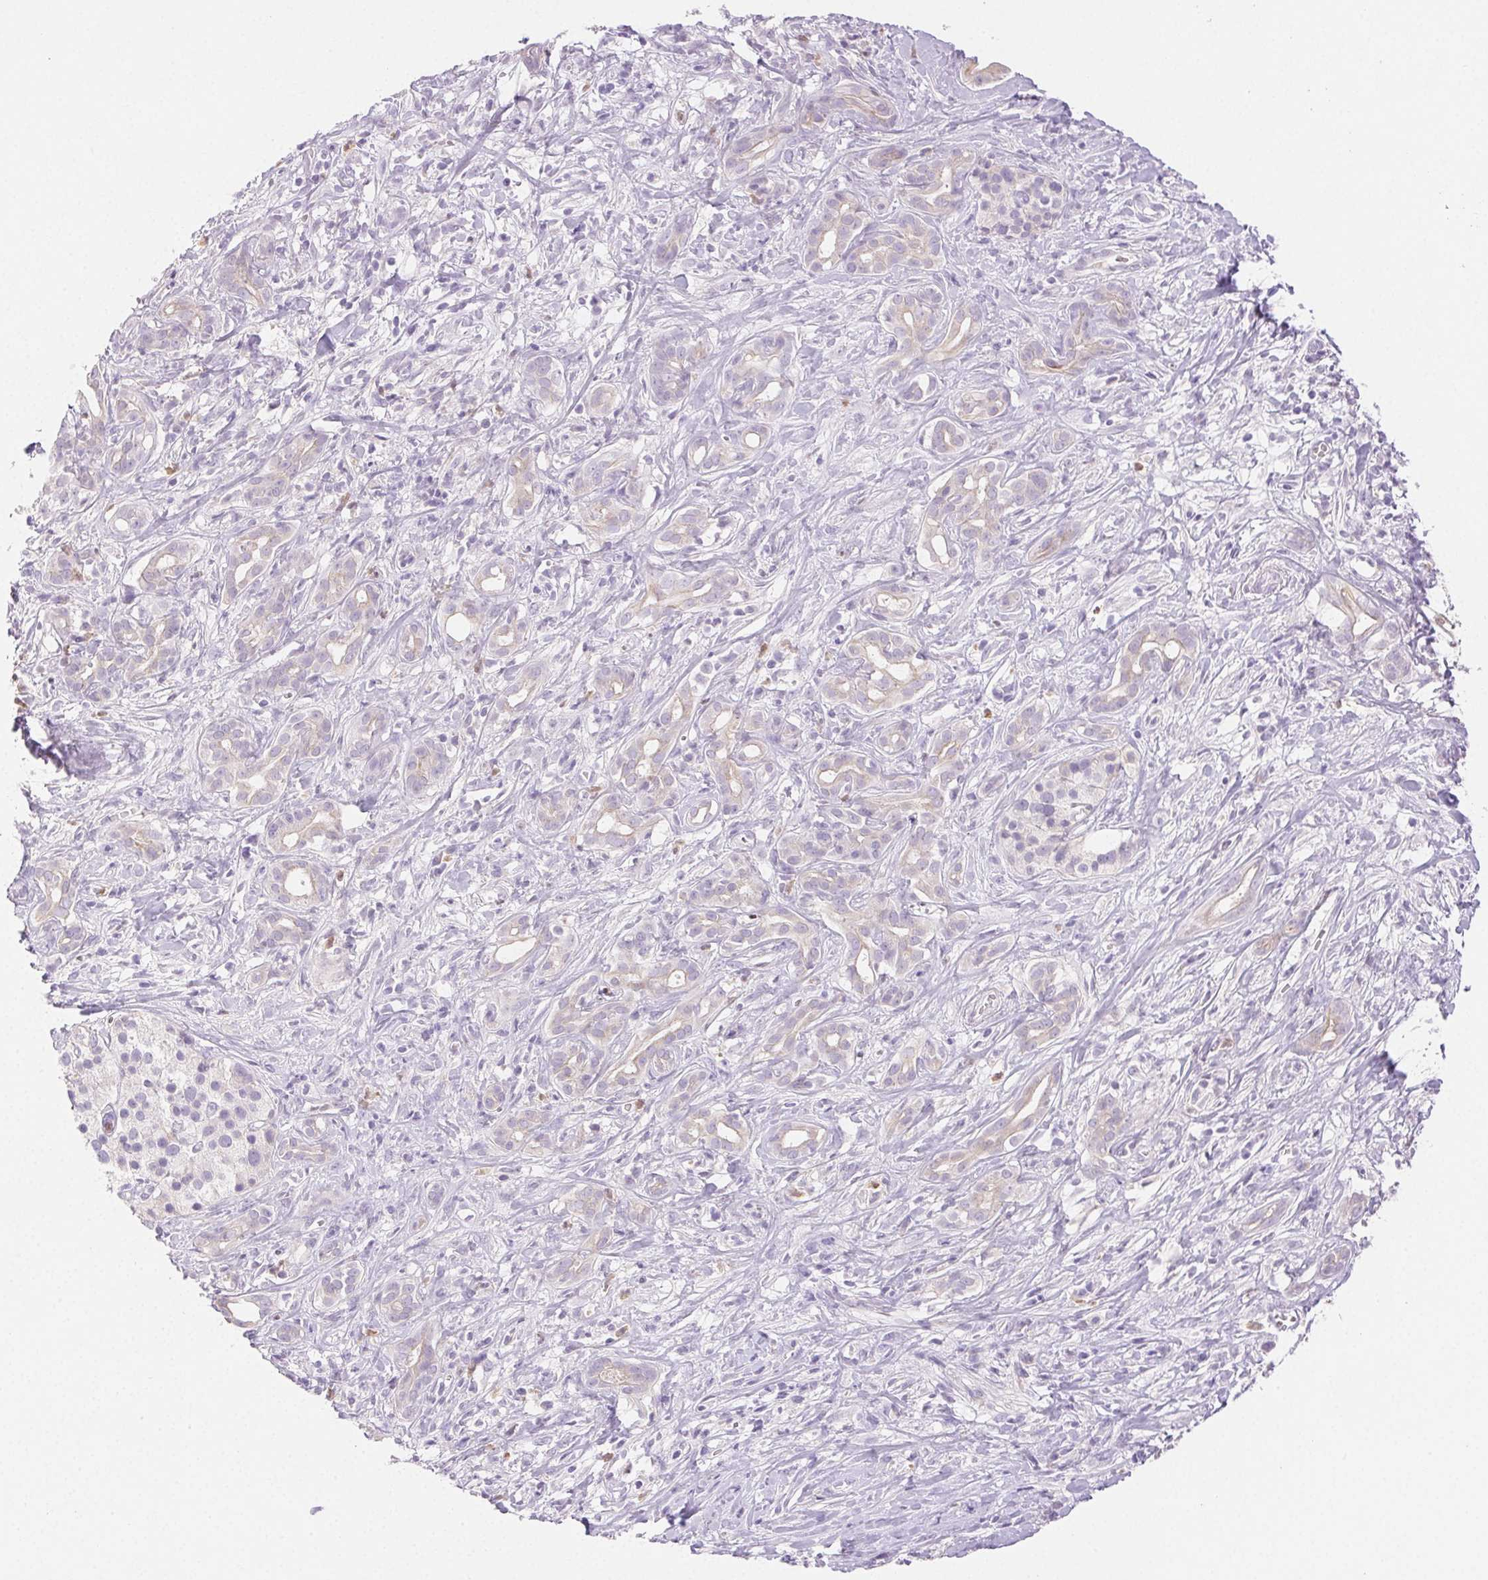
{"staining": {"intensity": "weak", "quantity": "<25%", "location": "cytoplasmic/membranous"}, "tissue": "pancreatic cancer", "cell_type": "Tumor cells", "image_type": "cancer", "snomed": [{"axis": "morphology", "description": "Adenocarcinoma, NOS"}, {"axis": "topography", "description": "Pancreas"}], "caption": "DAB immunohistochemical staining of human adenocarcinoma (pancreatic) reveals no significant positivity in tumor cells.", "gene": "EMX2", "patient": {"sex": "male", "age": 61}}